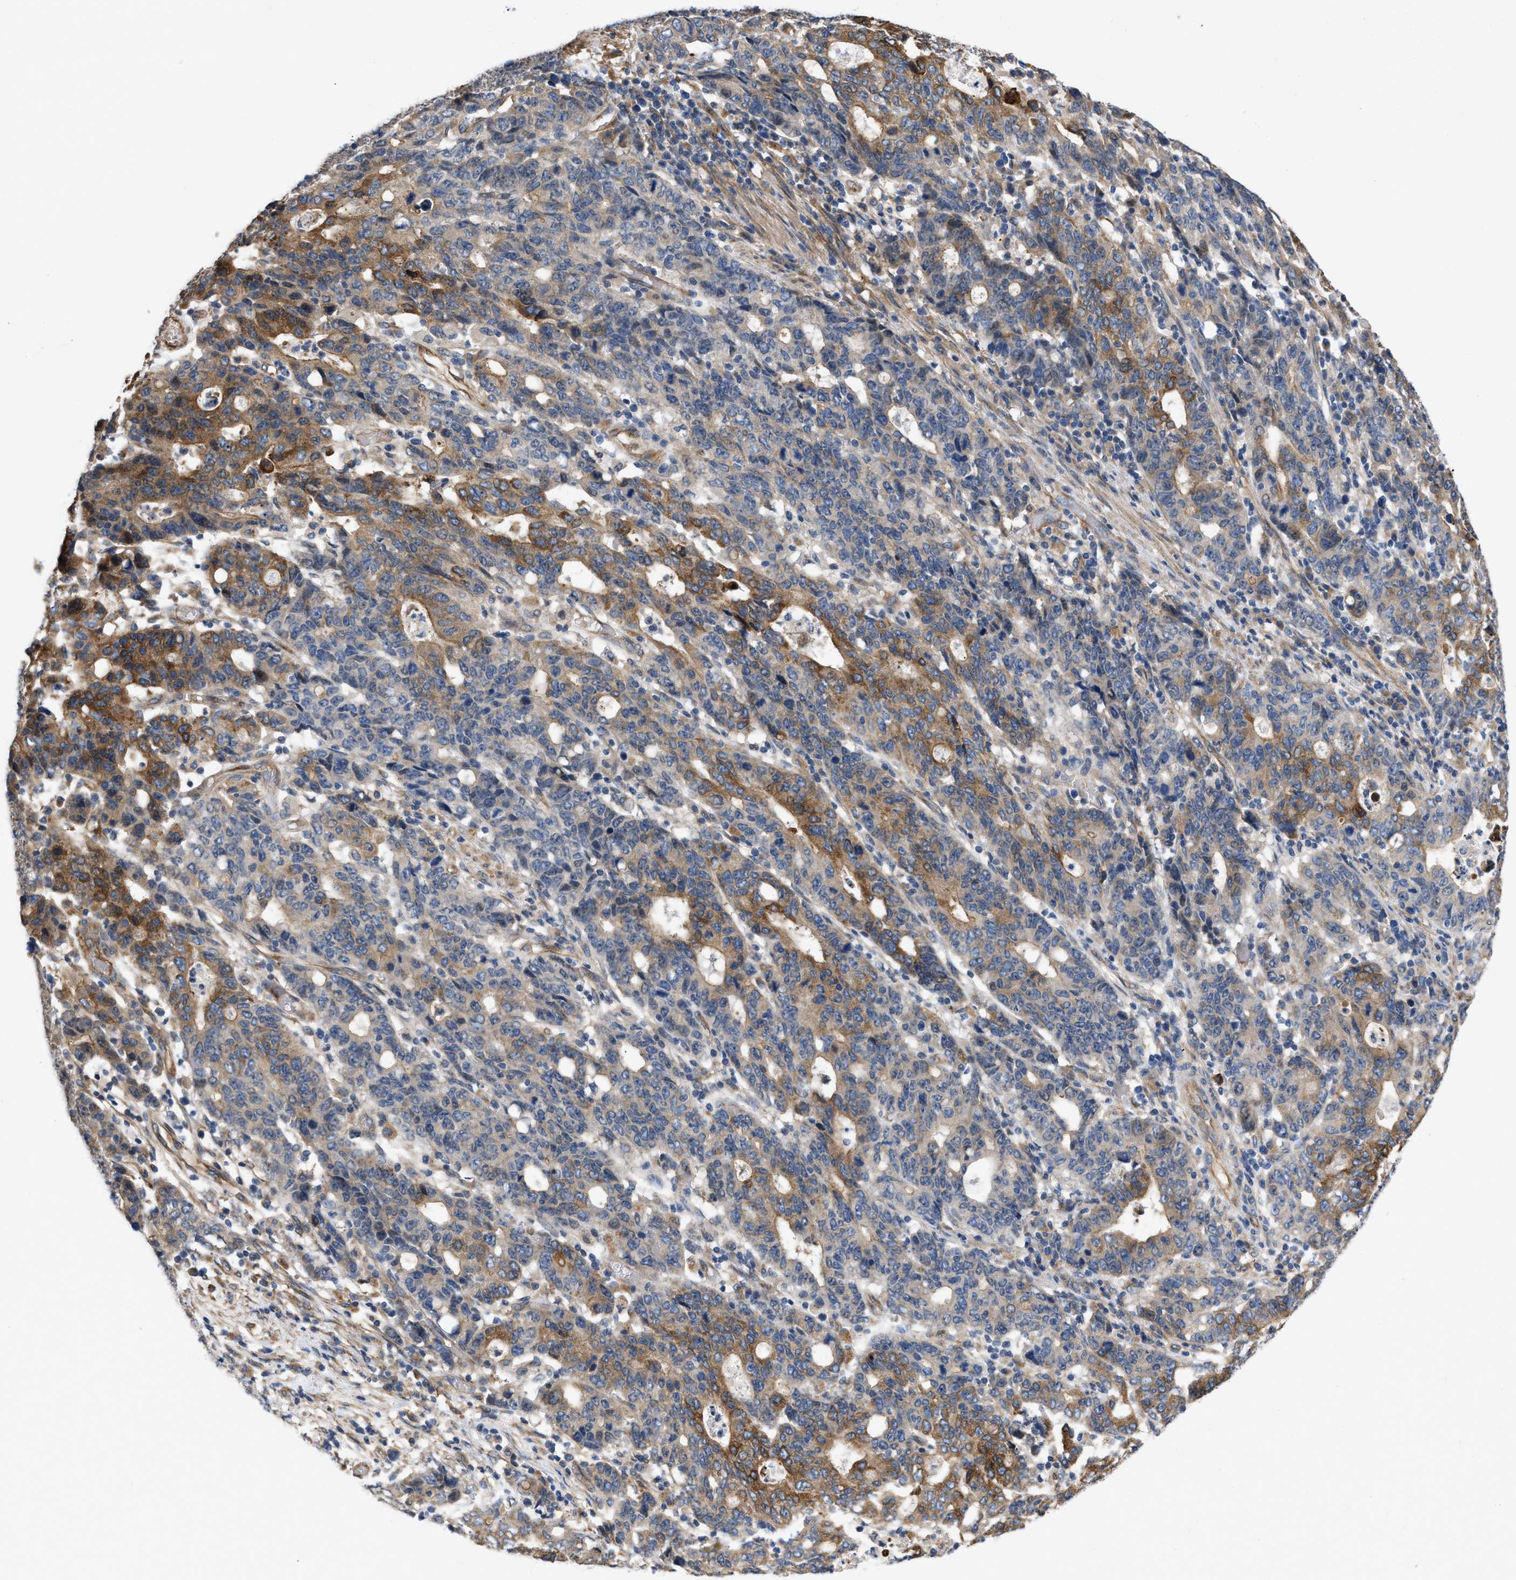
{"staining": {"intensity": "moderate", "quantity": "25%-75%", "location": "cytoplasmic/membranous"}, "tissue": "stomach cancer", "cell_type": "Tumor cells", "image_type": "cancer", "snomed": [{"axis": "morphology", "description": "Adenocarcinoma, NOS"}, {"axis": "topography", "description": "Stomach, upper"}], "caption": "The immunohistochemical stain shows moderate cytoplasmic/membranous positivity in tumor cells of stomach adenocarcinoma tissue.", "gene": "SLC4A11", "patient": {"sex": "male", "age": 69}}